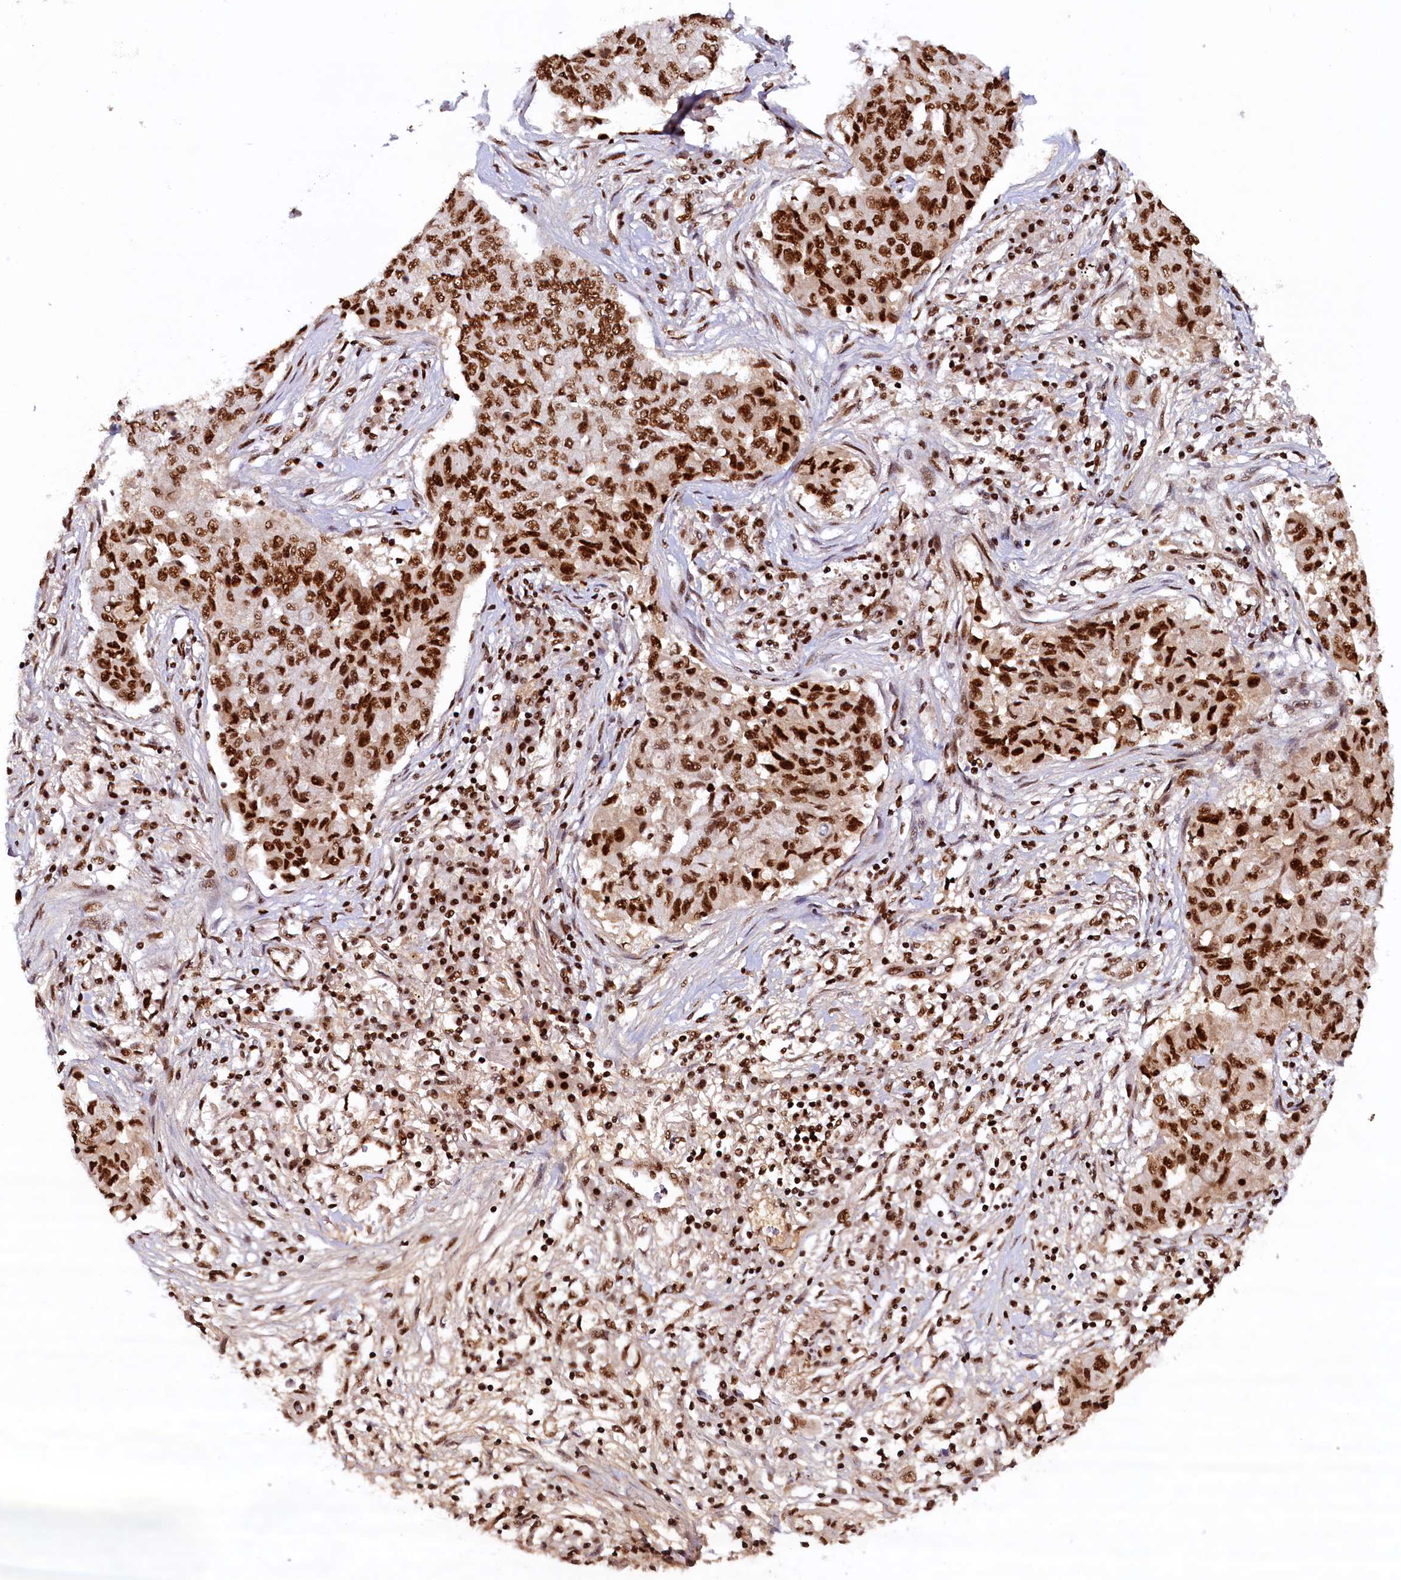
{"staining": {"intensity": "strong", "quantity": ">75%", "location": "nuclear"}, "tissue": "lung cancer", "cell_type": "Tumor cells", "image_type": "cancer", "snomed": [{"axis": "morphology", "description": "Squamous cell carcinoma, NOS"}, {"axis": "topography", "description": "Lung"}], "caption": "Immunohistochemistry (IHC) image of neoplastic tissue: lung cancer (squamous cell carcinoma) stained using immunohistochemistry exhibits high levels of strong protein expression localized specifically in the nuclear of tumor cells, appearing as a nuclear brown color.", "gene": "ZC3H18", "patient": {"sex": "male", "age": 74}}